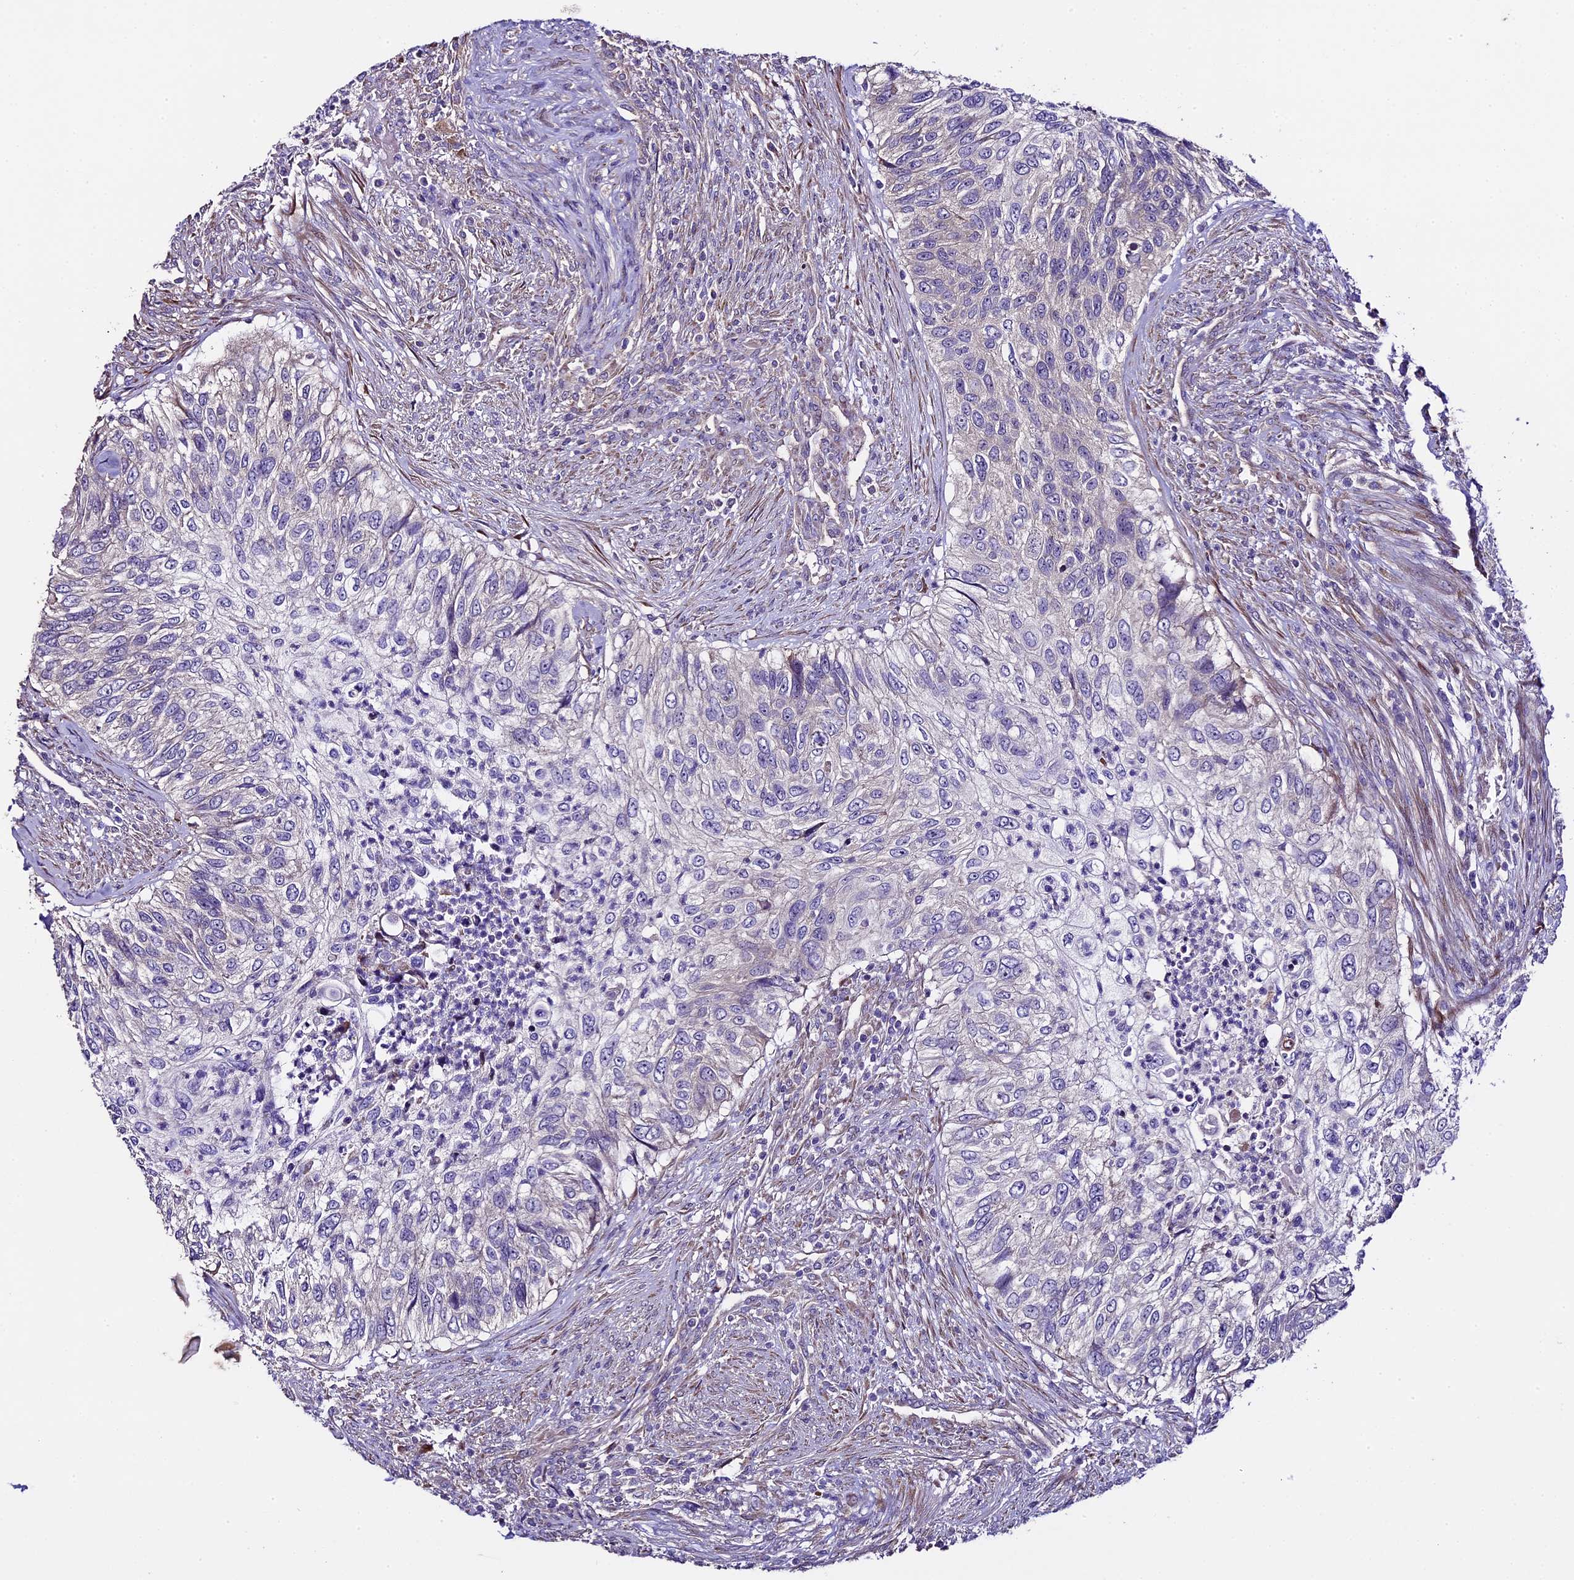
{"staining": {"intensity": "negative", "quantity": "none", "location": "none"}, "tissue": "urothelial cancer", "cell_type": "Tumor cells", "image_type": "cancer", "snomed": [{"axis": "morphology", "description": "Urothelial carcinoma, High grade"}, {"axis": "topography", "description": "Urinary bladder"}], "caption": "Tumor cells are negative for protein expression in human urothelial cancer. Brightfield microscopy of immunohistochemistry stained with DAB (brown) and hematoxylin (blue), captured at high magnification.", "gene": "SPIRE1", "patient": {"sex": "female", "age": 60}}